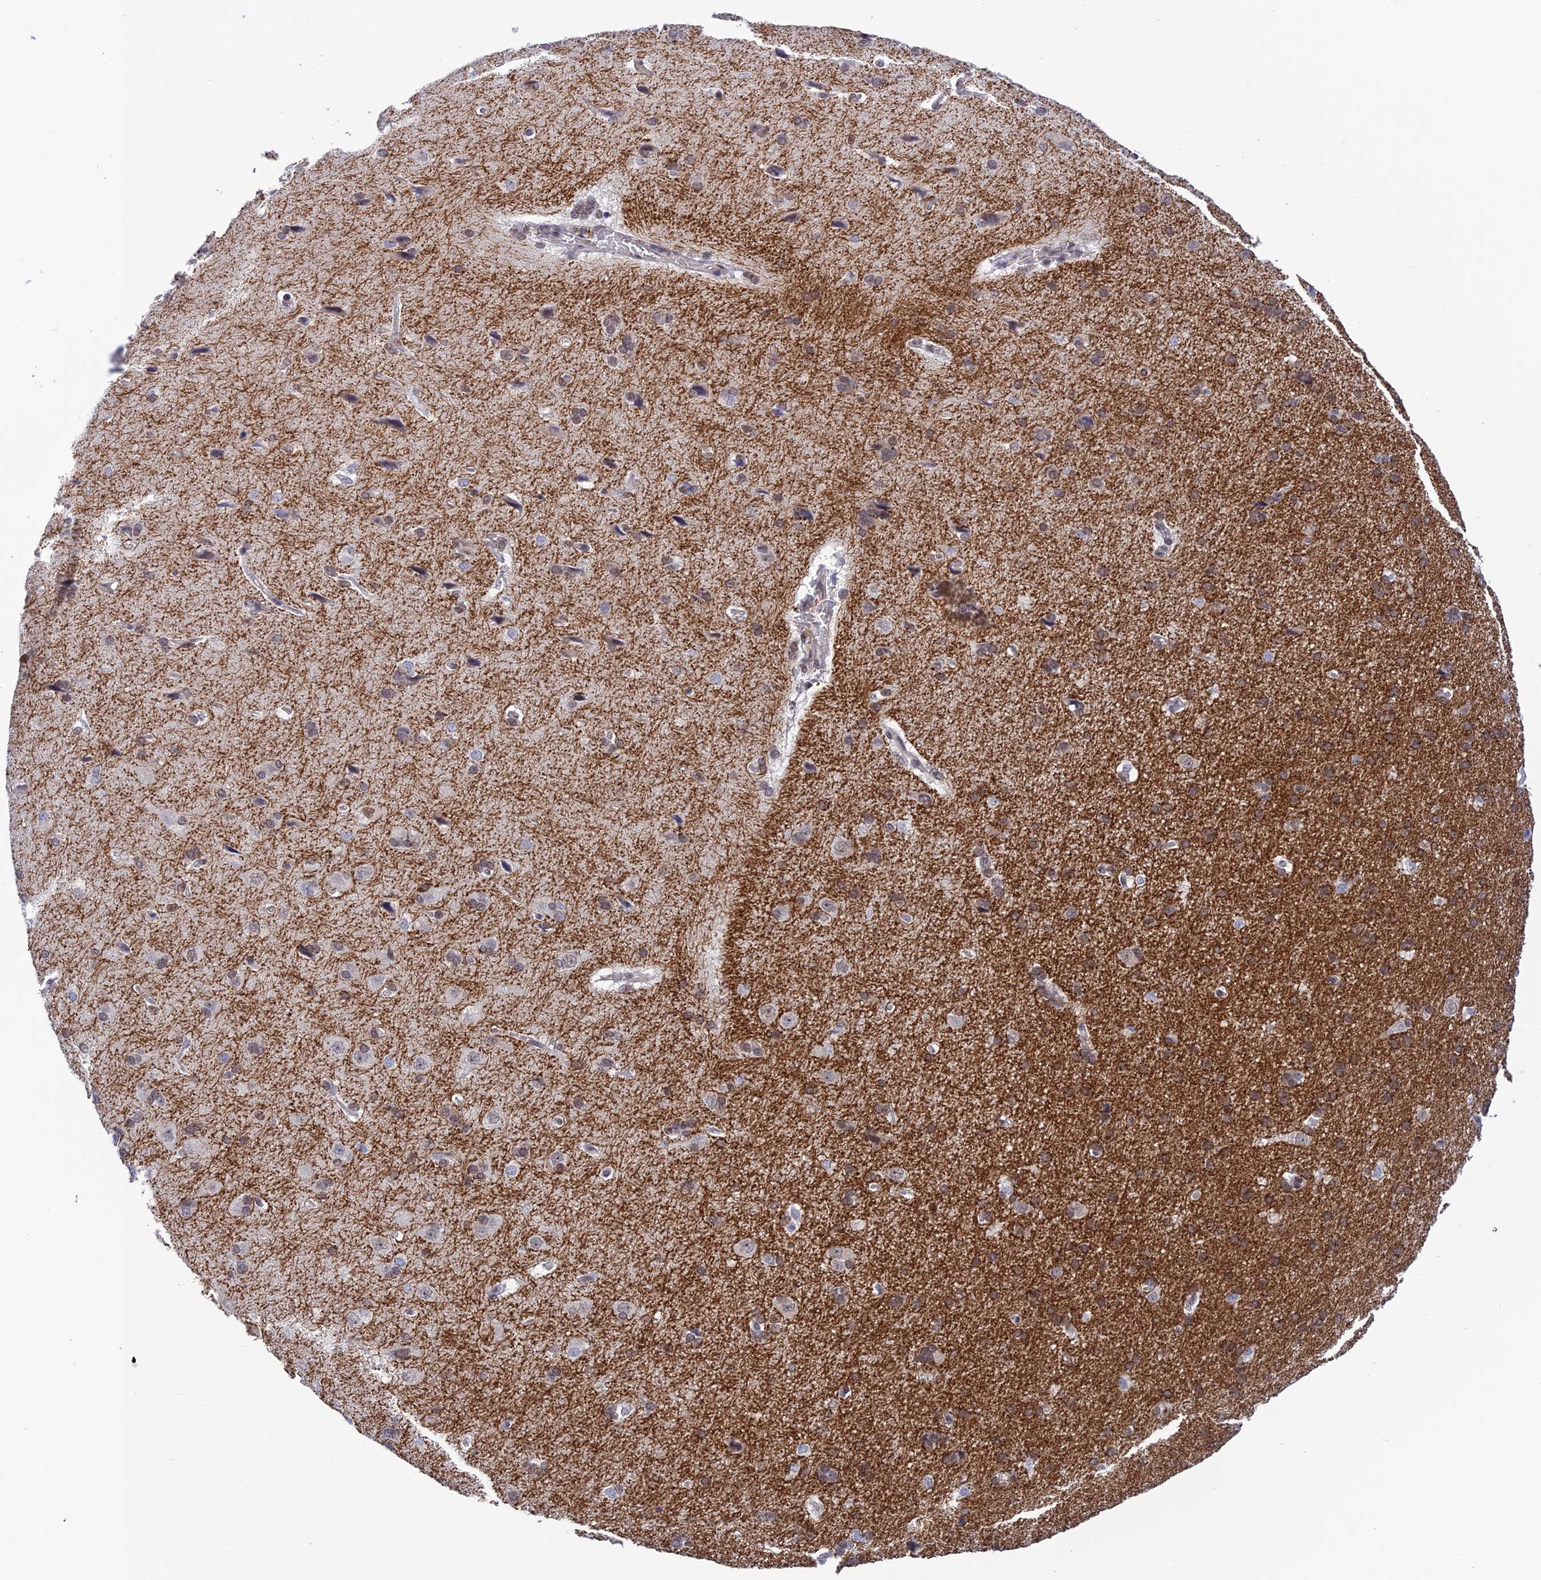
{"staining": {"intensity": "negative", "quantity": "none", "location": "none"}, "tissue": "cerebral cortex", "cell_type": "Endothelial cells", "image_type": "normal", "snomed": [{"axis": "morphology", "description": "Normal tissue, NOS"}, {"axis": "topography", "description": "Cerebral cortex"}], "caption": "The photomicrograph reveals no significant expression in endothelial cells of cerebral cortex. (Stains: DAB immunohistochemistry with hematoxylin counter stain, Microscopy: brightfield microscopy at high magnification).", "gene": "TCEA1", "patient": {"sex": "male", "age": 62}}